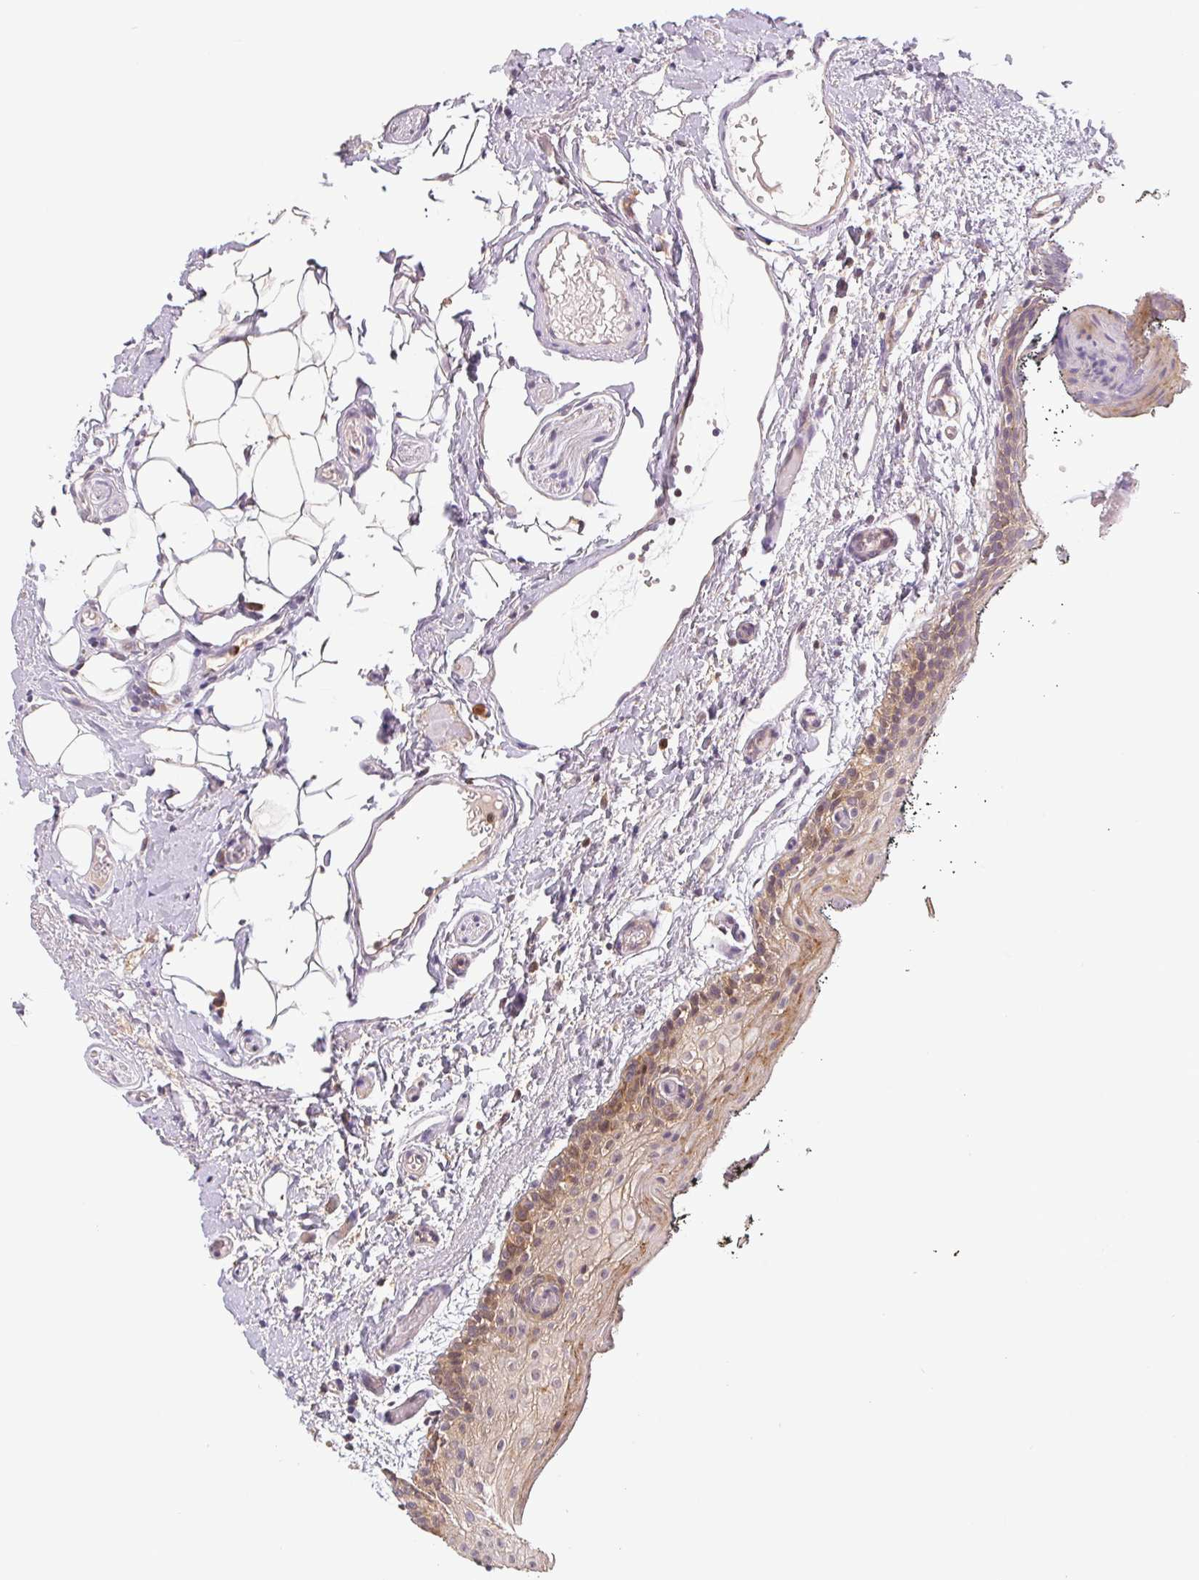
{"staining": {"intensity": "moderate", "quantity": ">75%", "location": "cytoplasmic/membranous"}, "tissue": "oral mucosa", "cell_type": "Squamous epithelial cells", "image_type": "normal", "snomed": [{"axis": "morphology", "description": "Normal tissue, NOS"}, {"axis": "morphology", "description": "Squamous cell carcinoma, NOS"}, {"axis": "topography", "description": "Oral tissue"}, {"axis": "topography", "description": "Head-Neck"}], "caption": "Oral mucosa stained with IHC displays moderate cytoplasmic/membranous expression in approximately >75% of squamous epithelial cells.", "gene": "MTHFD1L", "patient": {"sex": "male", "age": 58}}